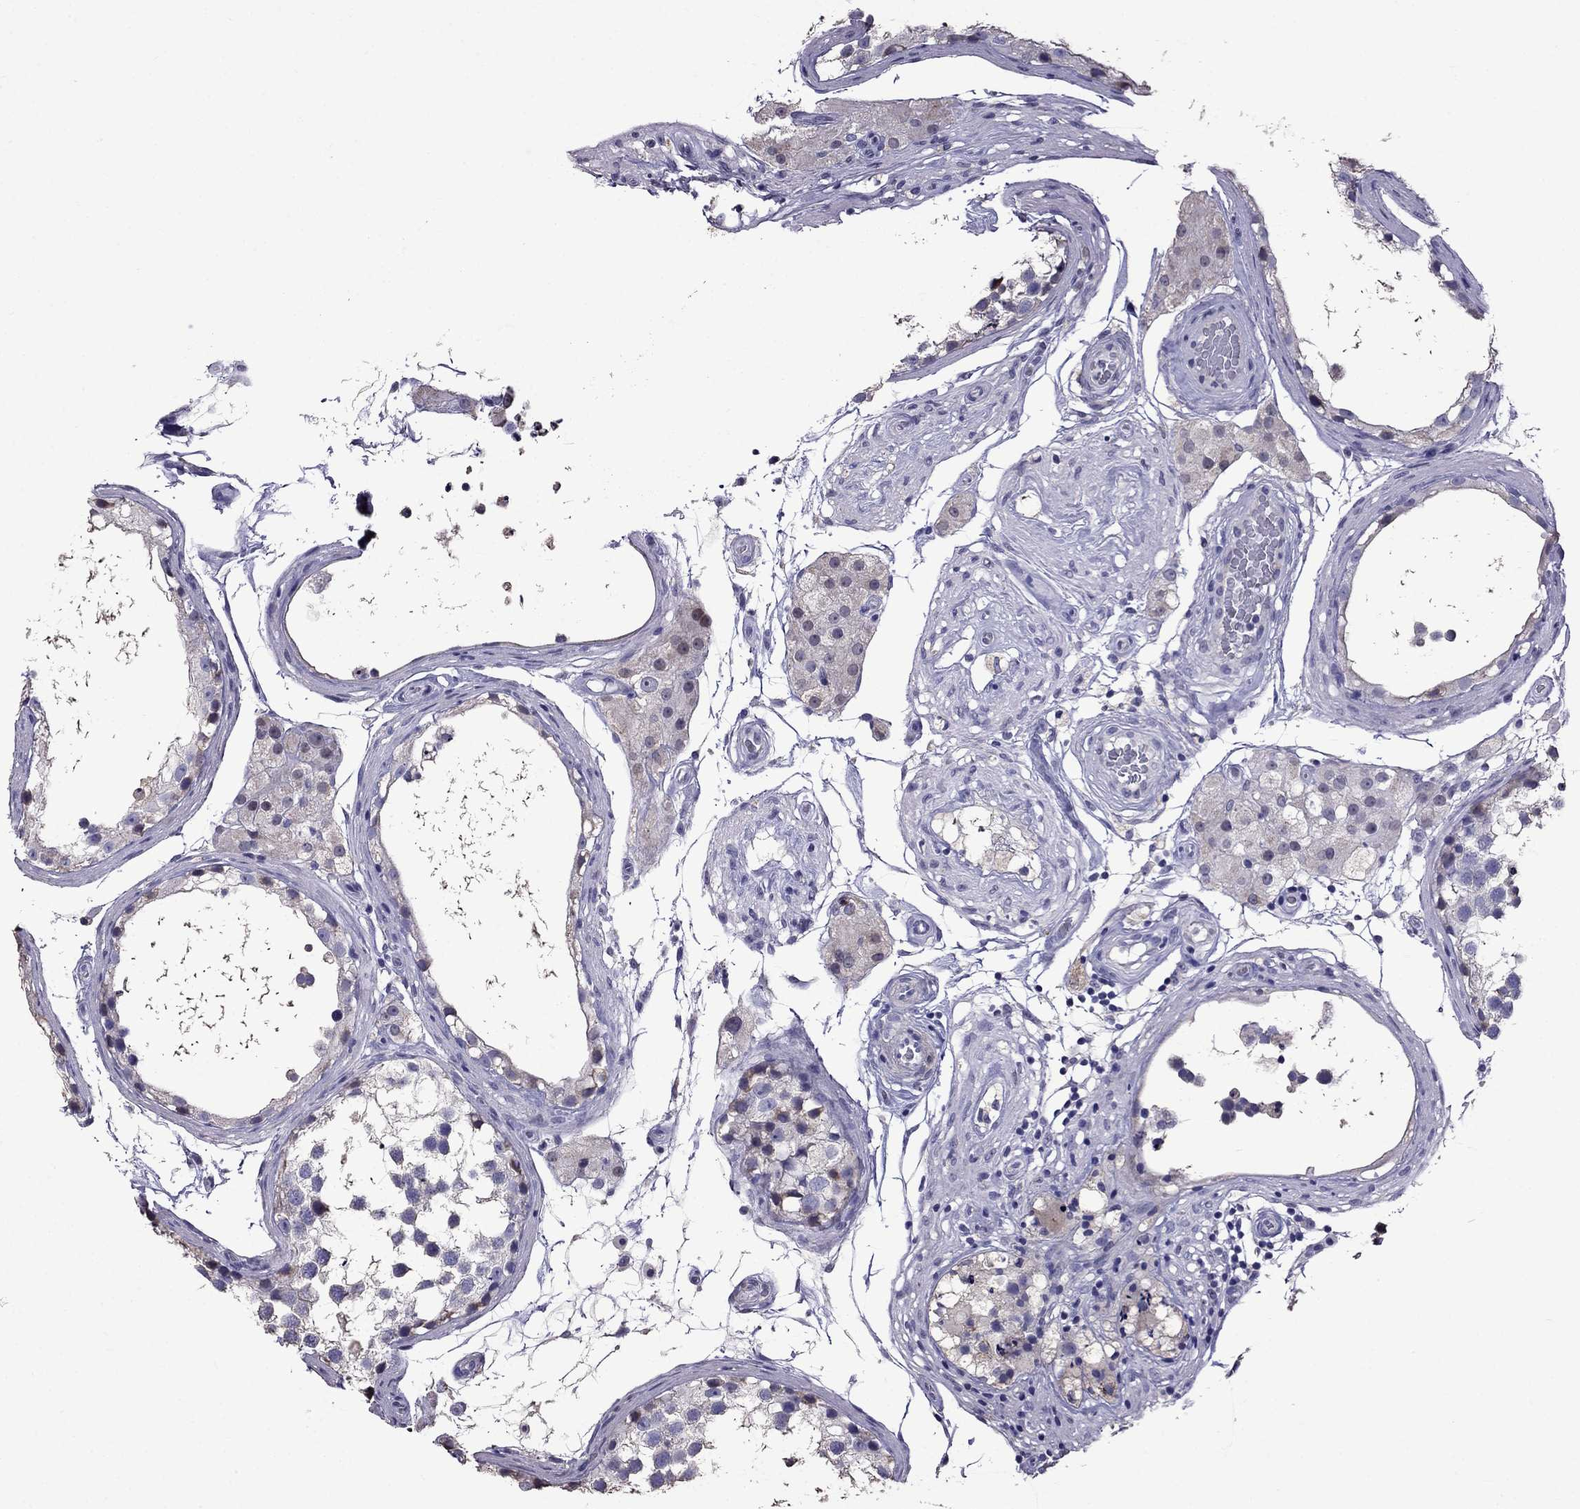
{"staining": {"intensity": "negative", "quantity": "none", "location": "none"}, "tissue": "testis", "cell_type": "Cells in seminiferous ducts", "image_type": "normal", "snomed": [{"axis": "morphology", "description": "Normal tissue, NOS"}, {"axis": "morphology", "description": "Seminoma, NOS"}, {"axis": "topography", "description": "Testis"}], "caption": "Immunohistochemistry (IHC) of unremarkable testis displays no positivity in cells in seminiferous ducts.", "gene": "AK5", "patient": {"sex": "male", "age": 65}}